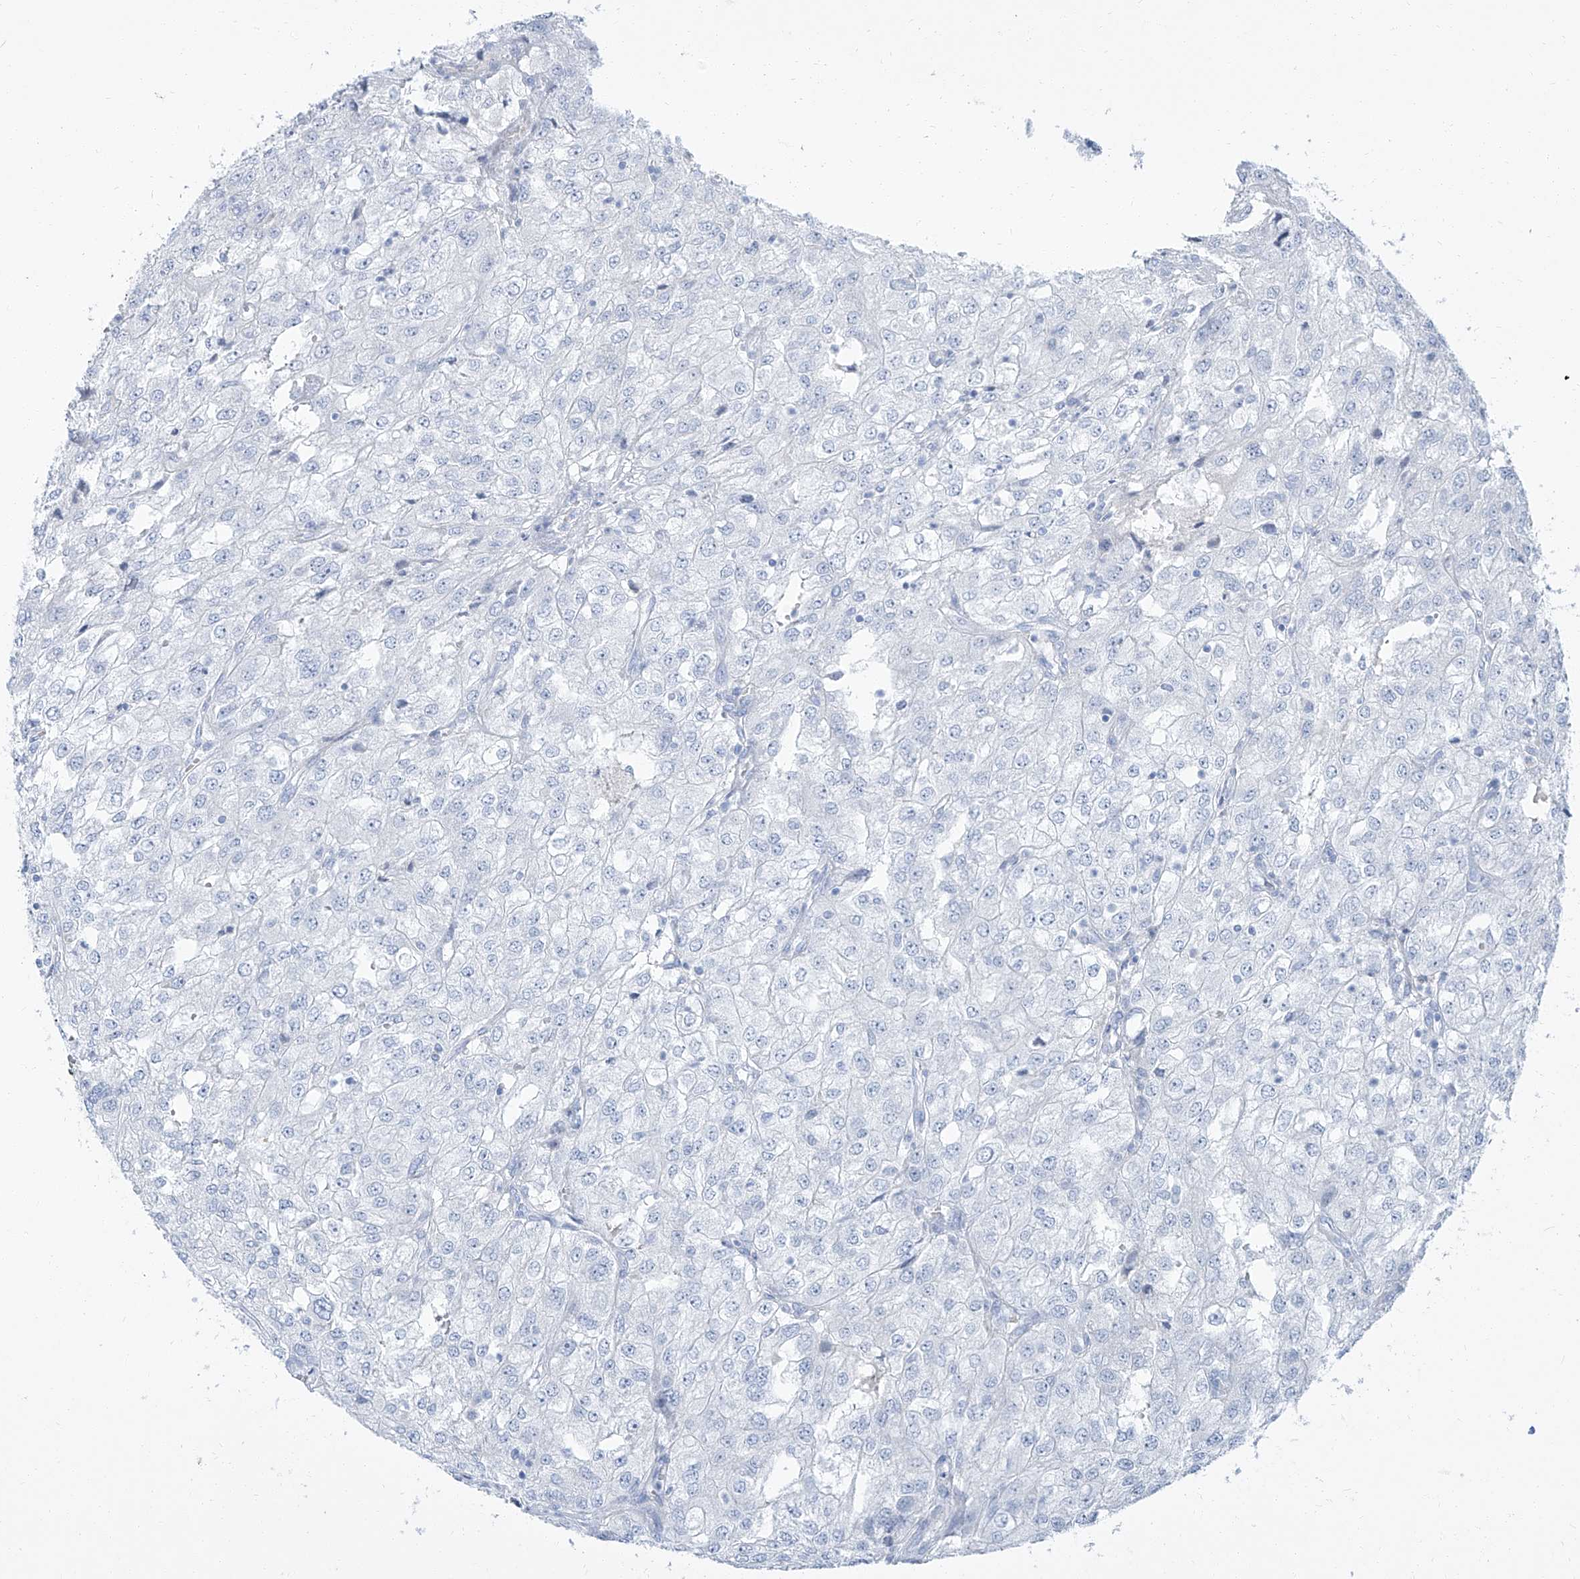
{"staining": {"intensity": "negative", "quantity": "none", "location": "none"}, "tissue": "renal cancer", "cell_type": "Tumor cells", "image_type": "cancer", "snomed": [{"axis": "morphology", "description": "Adenocarcinoma, NOS"}, {"axis": "topography", "description": "Kidney"}], "caption": "A high-resolution image shows immunohistochemistry (IHC) staining of adenocarcinoma (renal), which demonstrates no significant expression in tumor cells.", "gene": "TXLNB", "patient": {"sex": "female", "age": 54}}